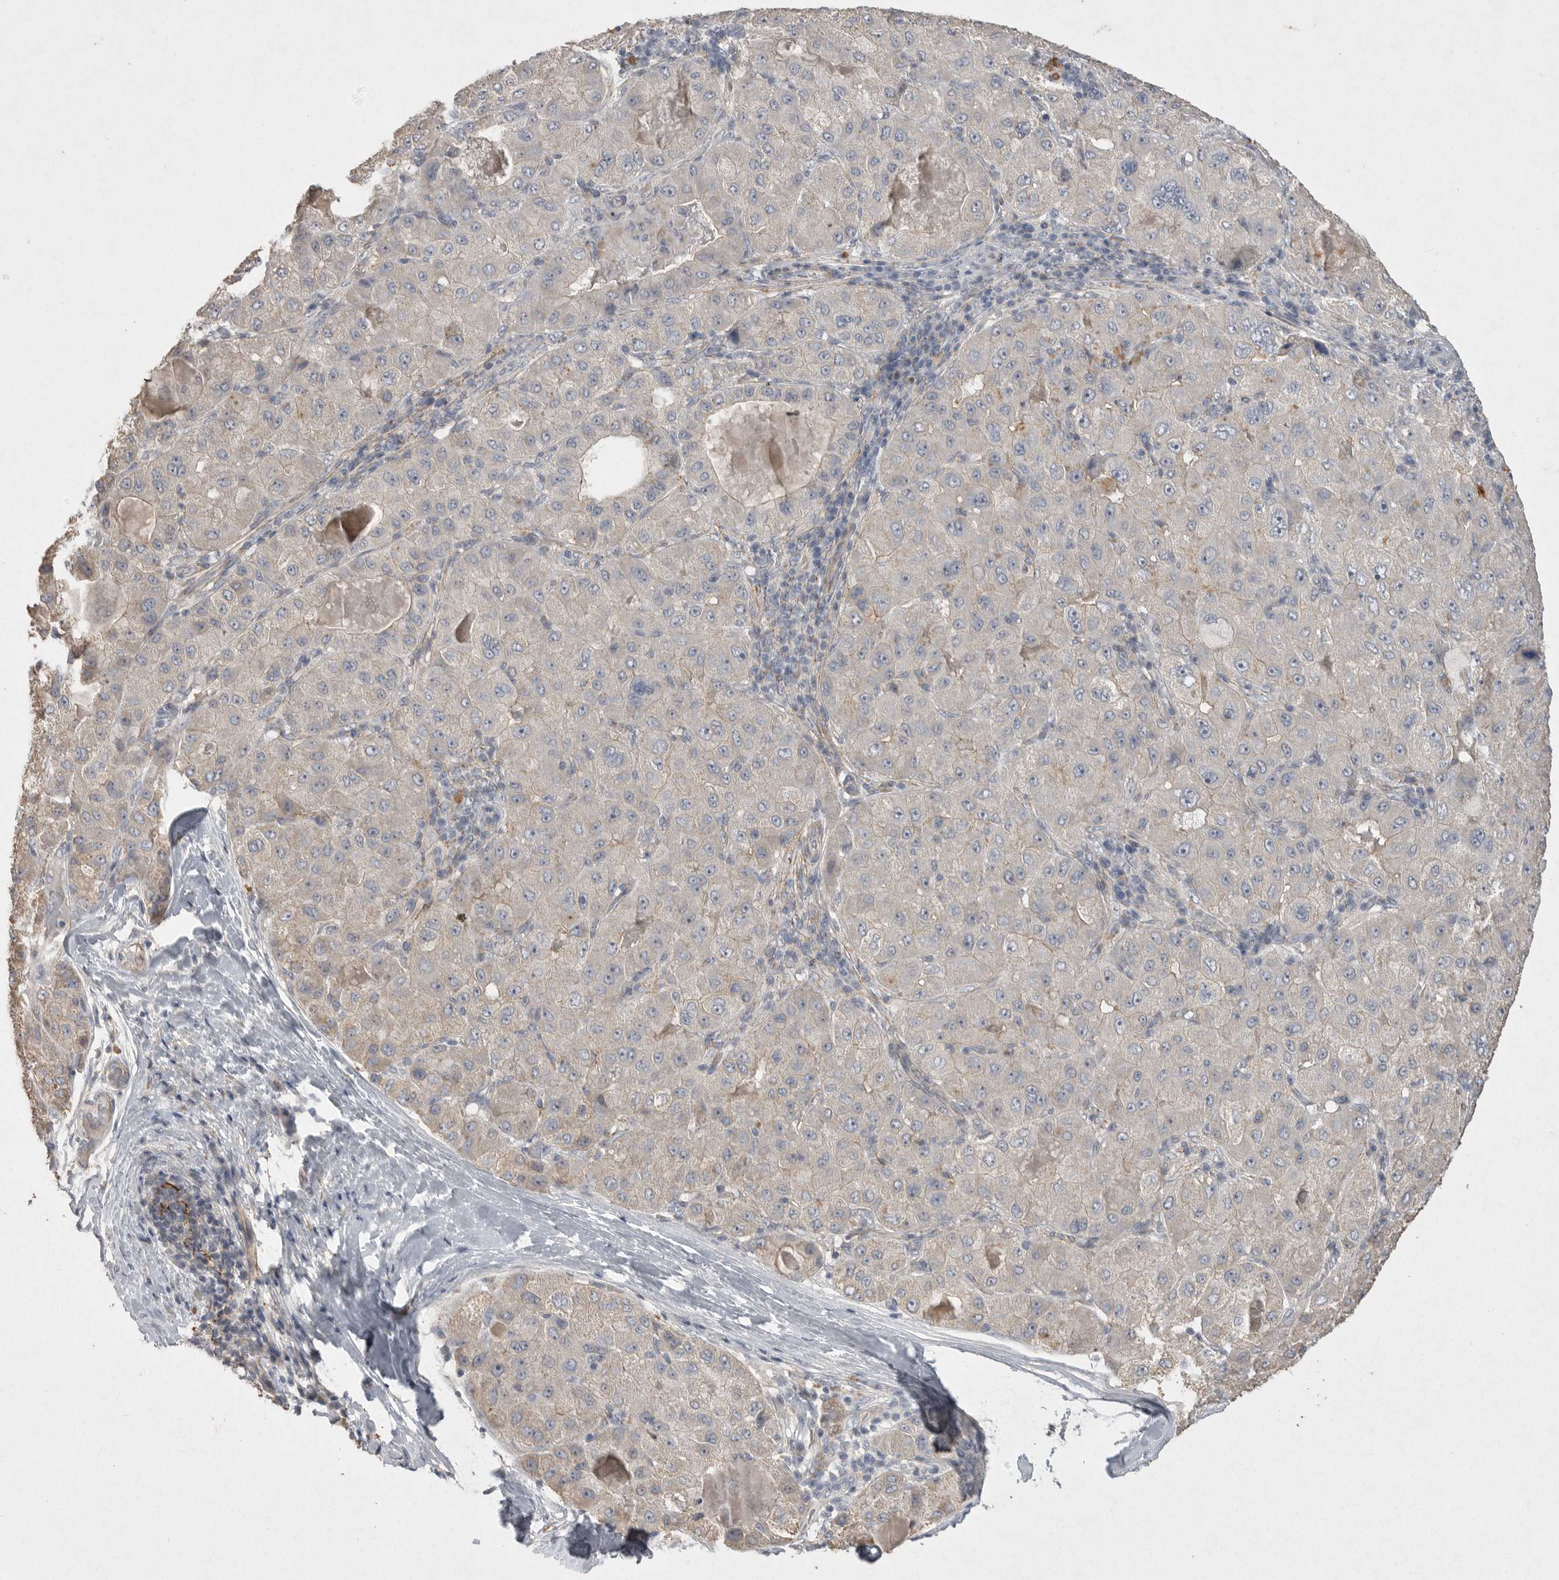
{"staining": {"intensity": "negative", "quantity": "none", "location": "none"}, "tissue": "liver cancer", "cell_type": "Tumor cells", "image_type": "cancer", "snomed": [{"axis": "morphology", "description": "Carcinoma, Hepatocellular, NOS"}, {"axis": "topography", "description": "Liver"}], "caption": "This is a photomicrograph of immunohistochemistry staining of liver cancer, which shows no expression in tumor cells.", "gene": "VANGL2", "patient": {"sex": "male", "age": 80}}